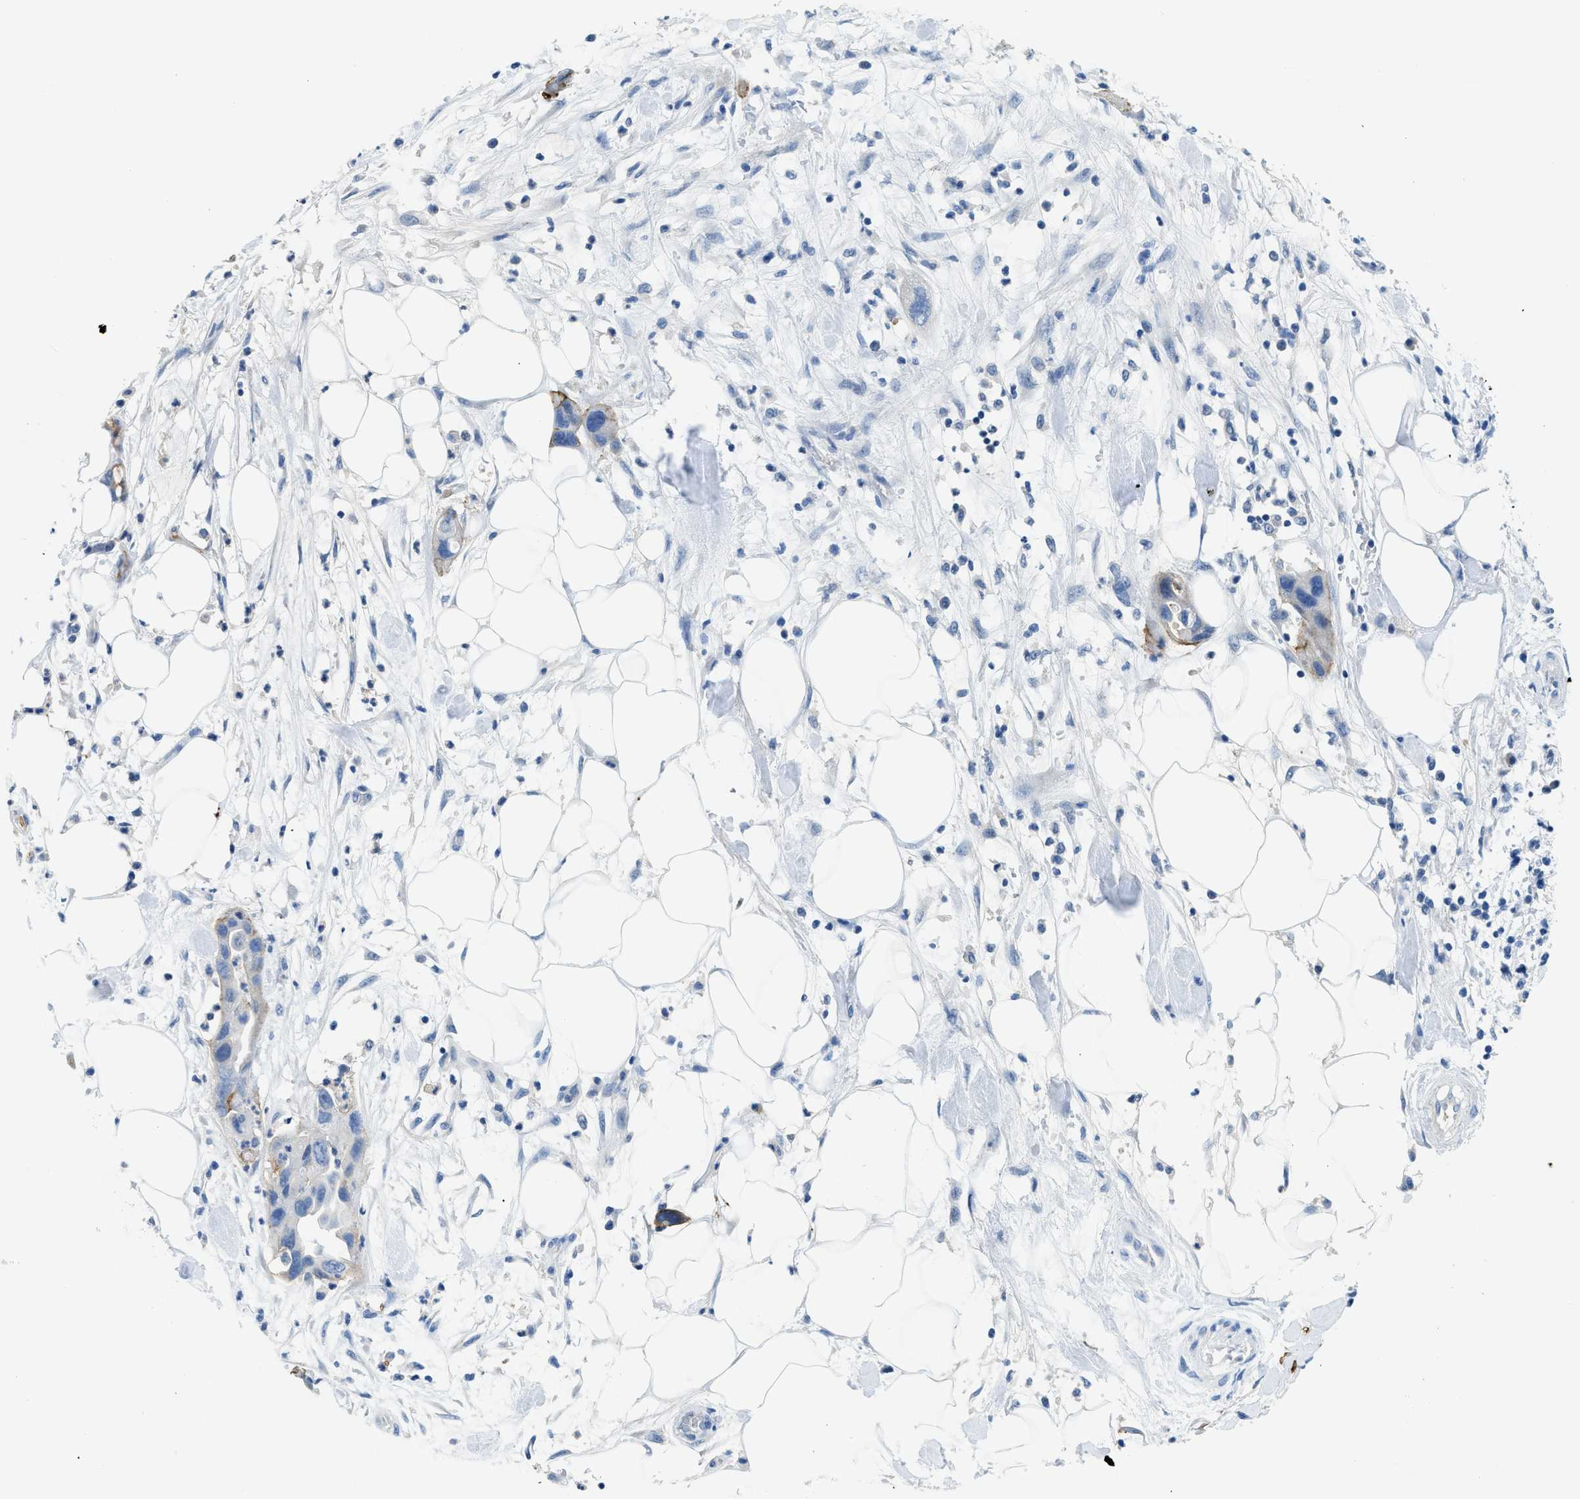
{"staining": {"intensity": "negative", "quantity": "none", "location": "none"}, "tissue": "pancreatic cancer", "cell_type": "Tumor cells", "image_type": "cancer", "snomed": [{"axis": "morphology", "description": "Adenocarcinoma, NOS"}, {"axis": "topography", "description": "Pancreas"}], "caption": "High magnification brightfield microscopy of adenocarcinoma (pancreatic) stained with DAB (3,3'-diaminobenzidine) (brown) and counterstained with hematoxylin (blue): tumor cells show no significant positivity.", "gene": "MBL2", "patient": {"sex": "female", "age": 71}}